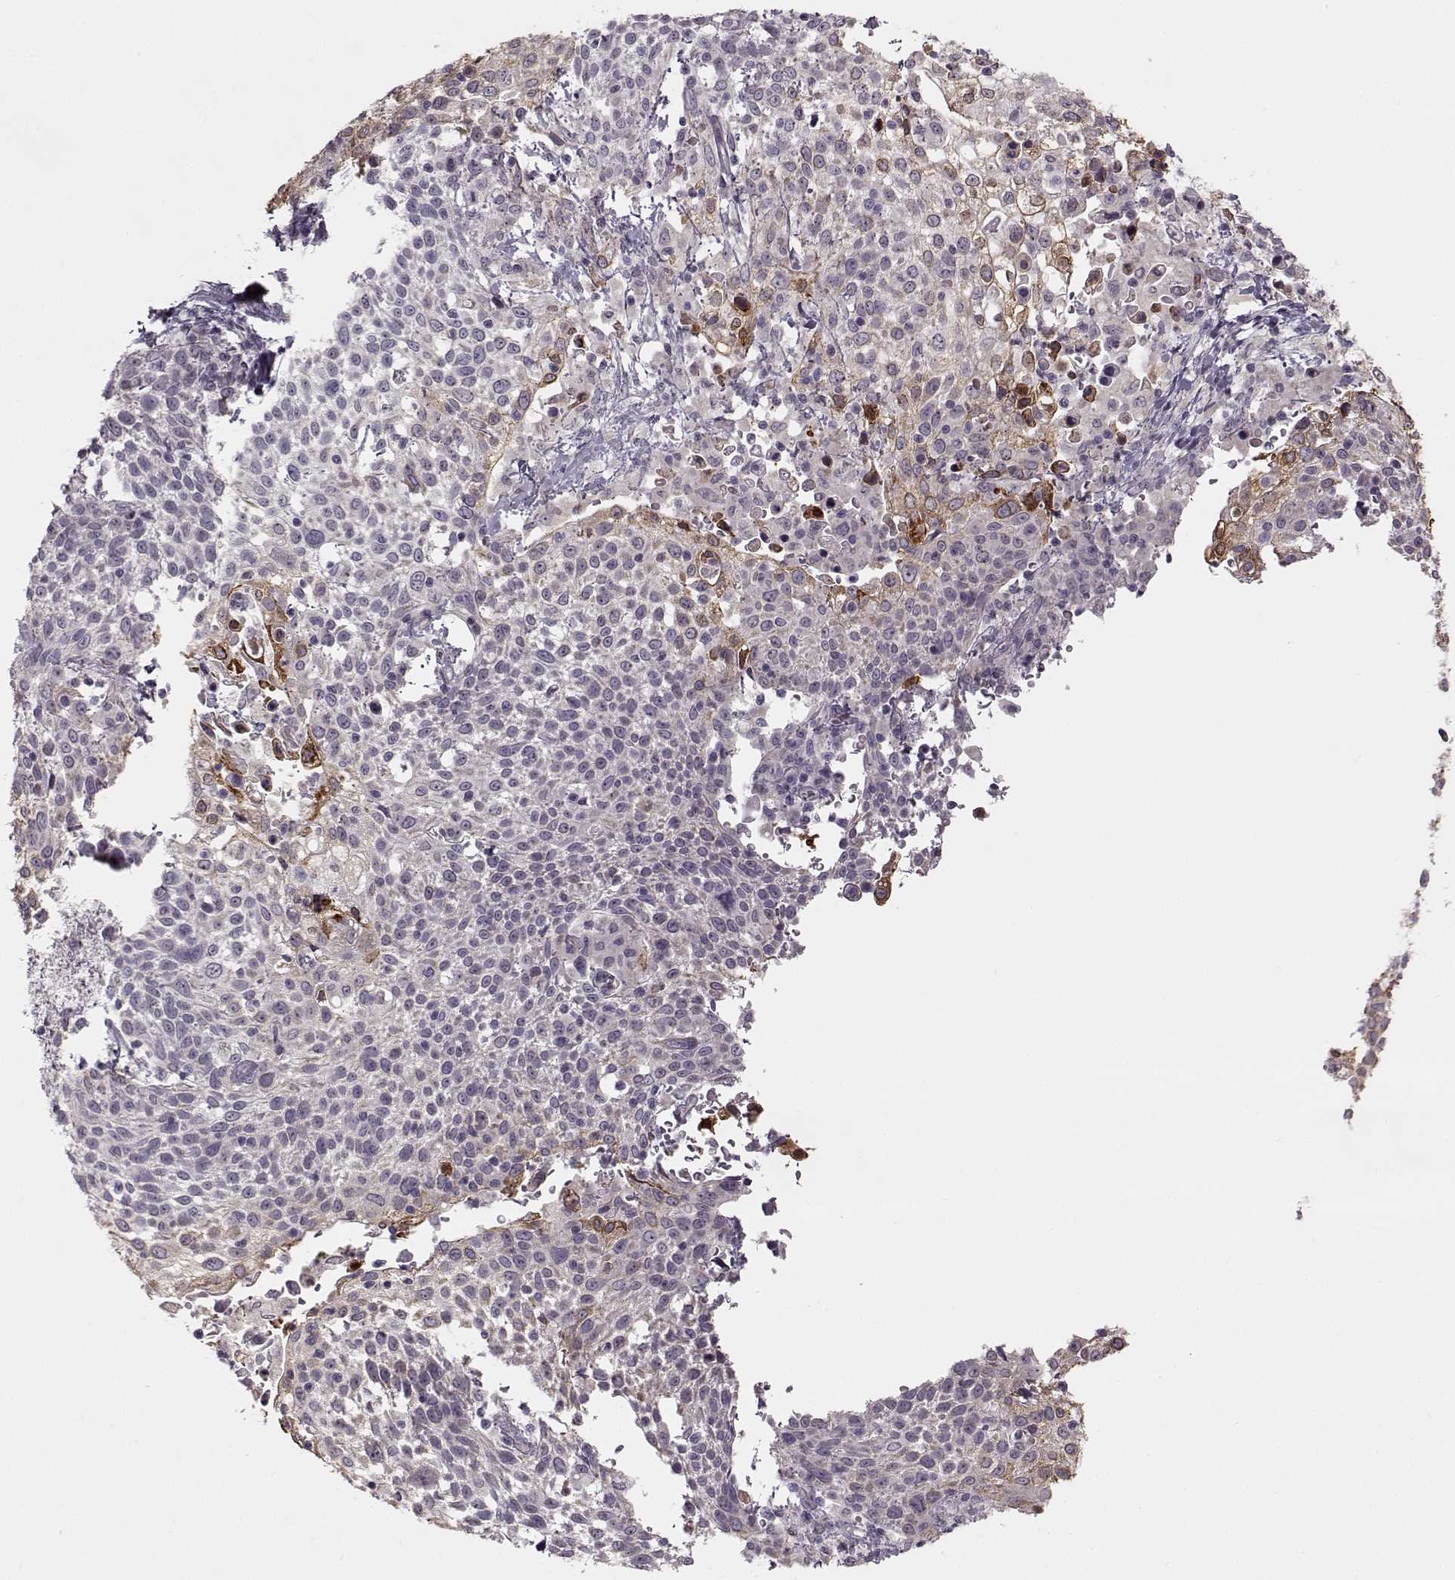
{"staining": {"intensity": "moderate", "quantity": "<25%", "location": "cytoplasmic/membranous"}, "tissue": "cervical cancer", "cell_type": "Tumor cells", "image_type": "cancer", "snomed": [{"axis": "morphology", "description": "Squamous cell carcinoma, NOS"}, {"axis": "topography", "description": "Cervix"}], "caption": "Tumor cells display low levels of moderate cytoplasmic/membranous expression in approximately <25% of cells in human squamous cell carcinoma (cervical).", "gene": "MAP6D1", "patient": {"sex": "female", "age": 61}}